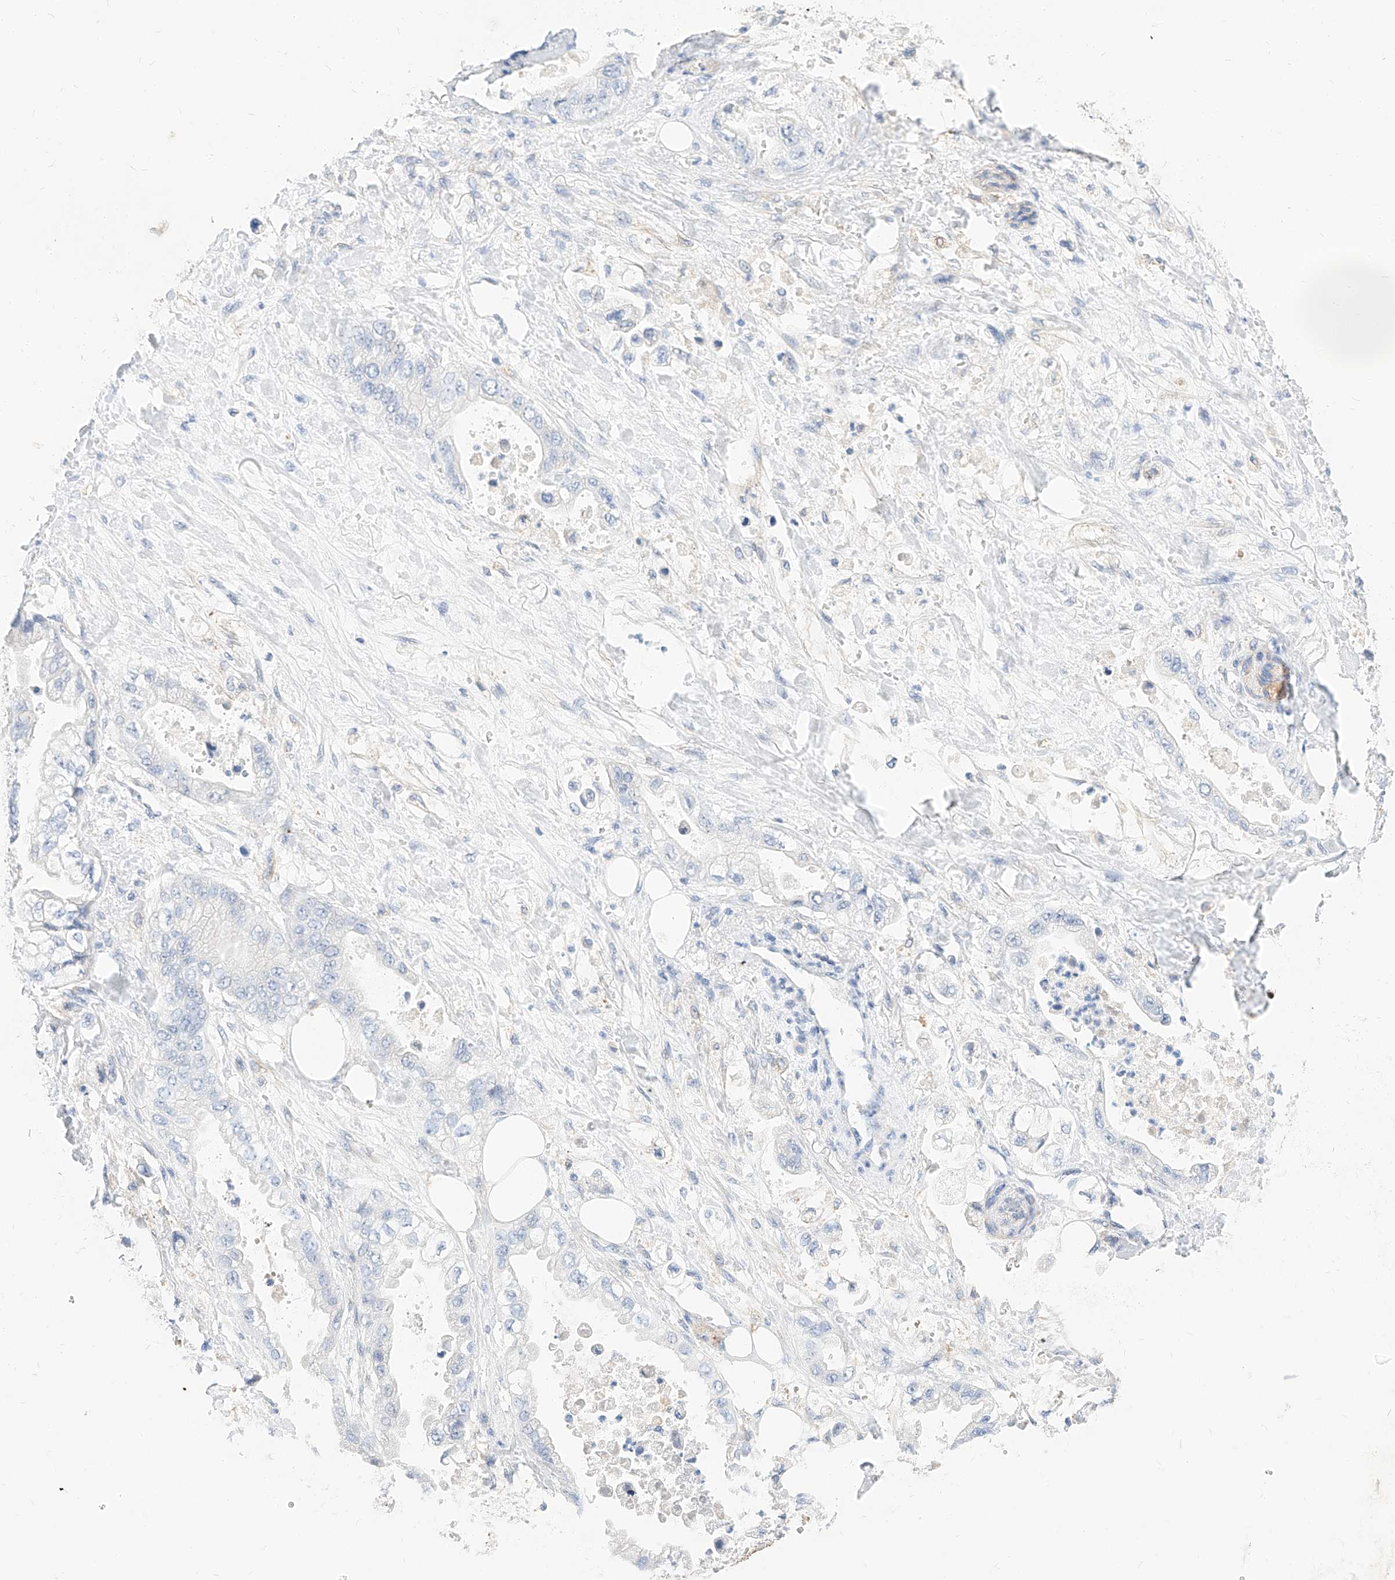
{"staining": {"intensity": "negative", "quantity": "none", "location": "none"}, "tissue": "stomach cancer", "cell_type": "Tumor cells", "image_type": "cancer", "snomed": [{"axis": "morphology", "description": "Adenocarcinoma, NOS"}, {"axis": "topography", "description": "Stomach"}], "caption": "Stomach cancer was stained to show a protein in brown. There is no significant positivity in tumor cells.", "gene": "MAP7", "patient": {"sex": "male", "age": 62}}